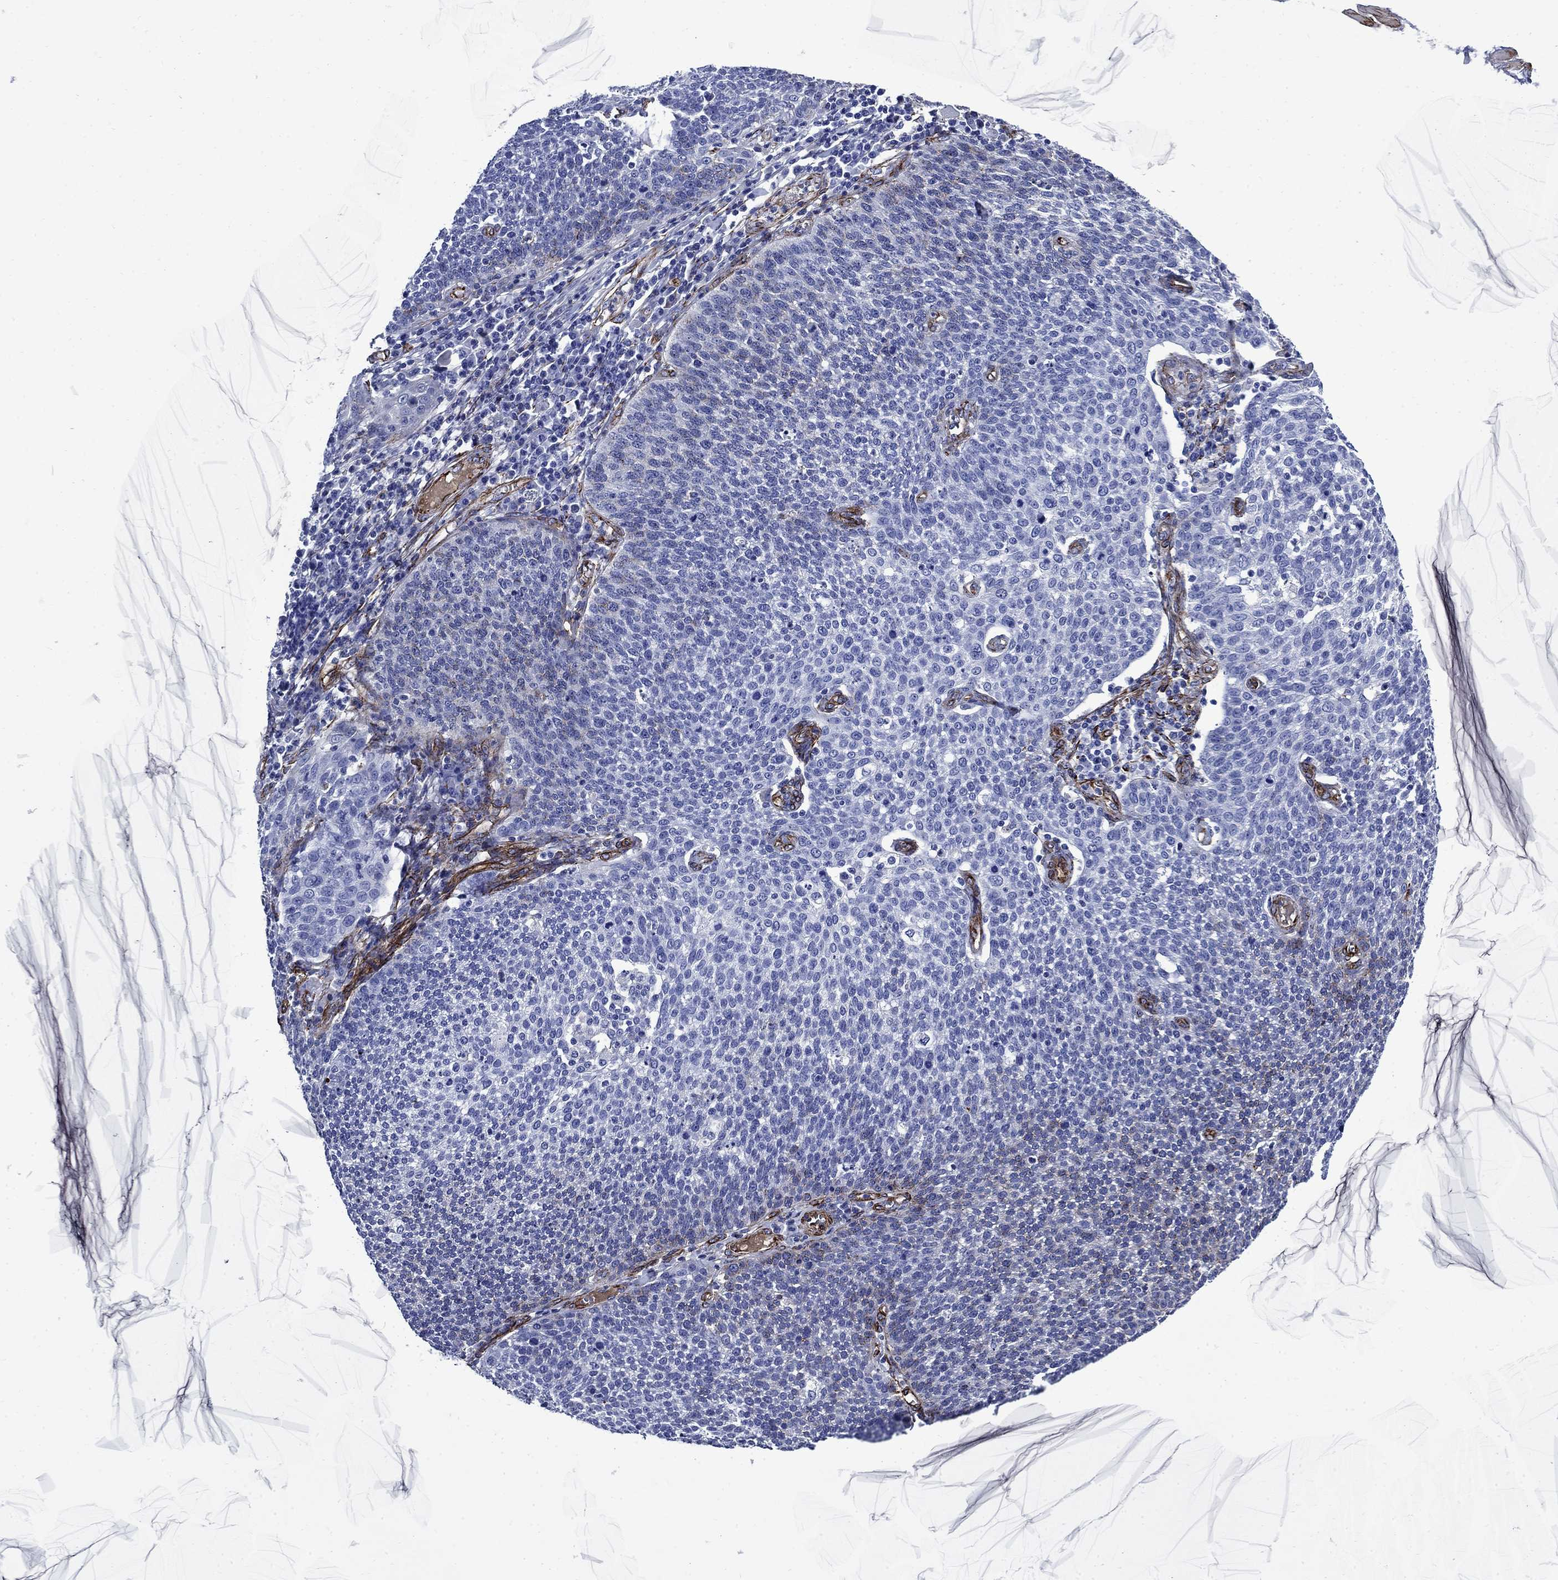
{"staining": {"intensity": "negative", "quantity": "none", "location": "none"}, "tissue": "cervical cancer", "cell_type": "Tumor cells", "image_type": "cancer", "snomed": [{"axis": "morphology", "description": "Squamous cell carcinoma, NOS"}, {"axis": "topography", "description": "Cervix"}], "caption": "This is an IHC histopathology image of human cervical cancer (squamous cell carcinoma). There is no staining in tumor cells.", "gene": "VTN", "patient": {"sex": "female", "age": 34}}